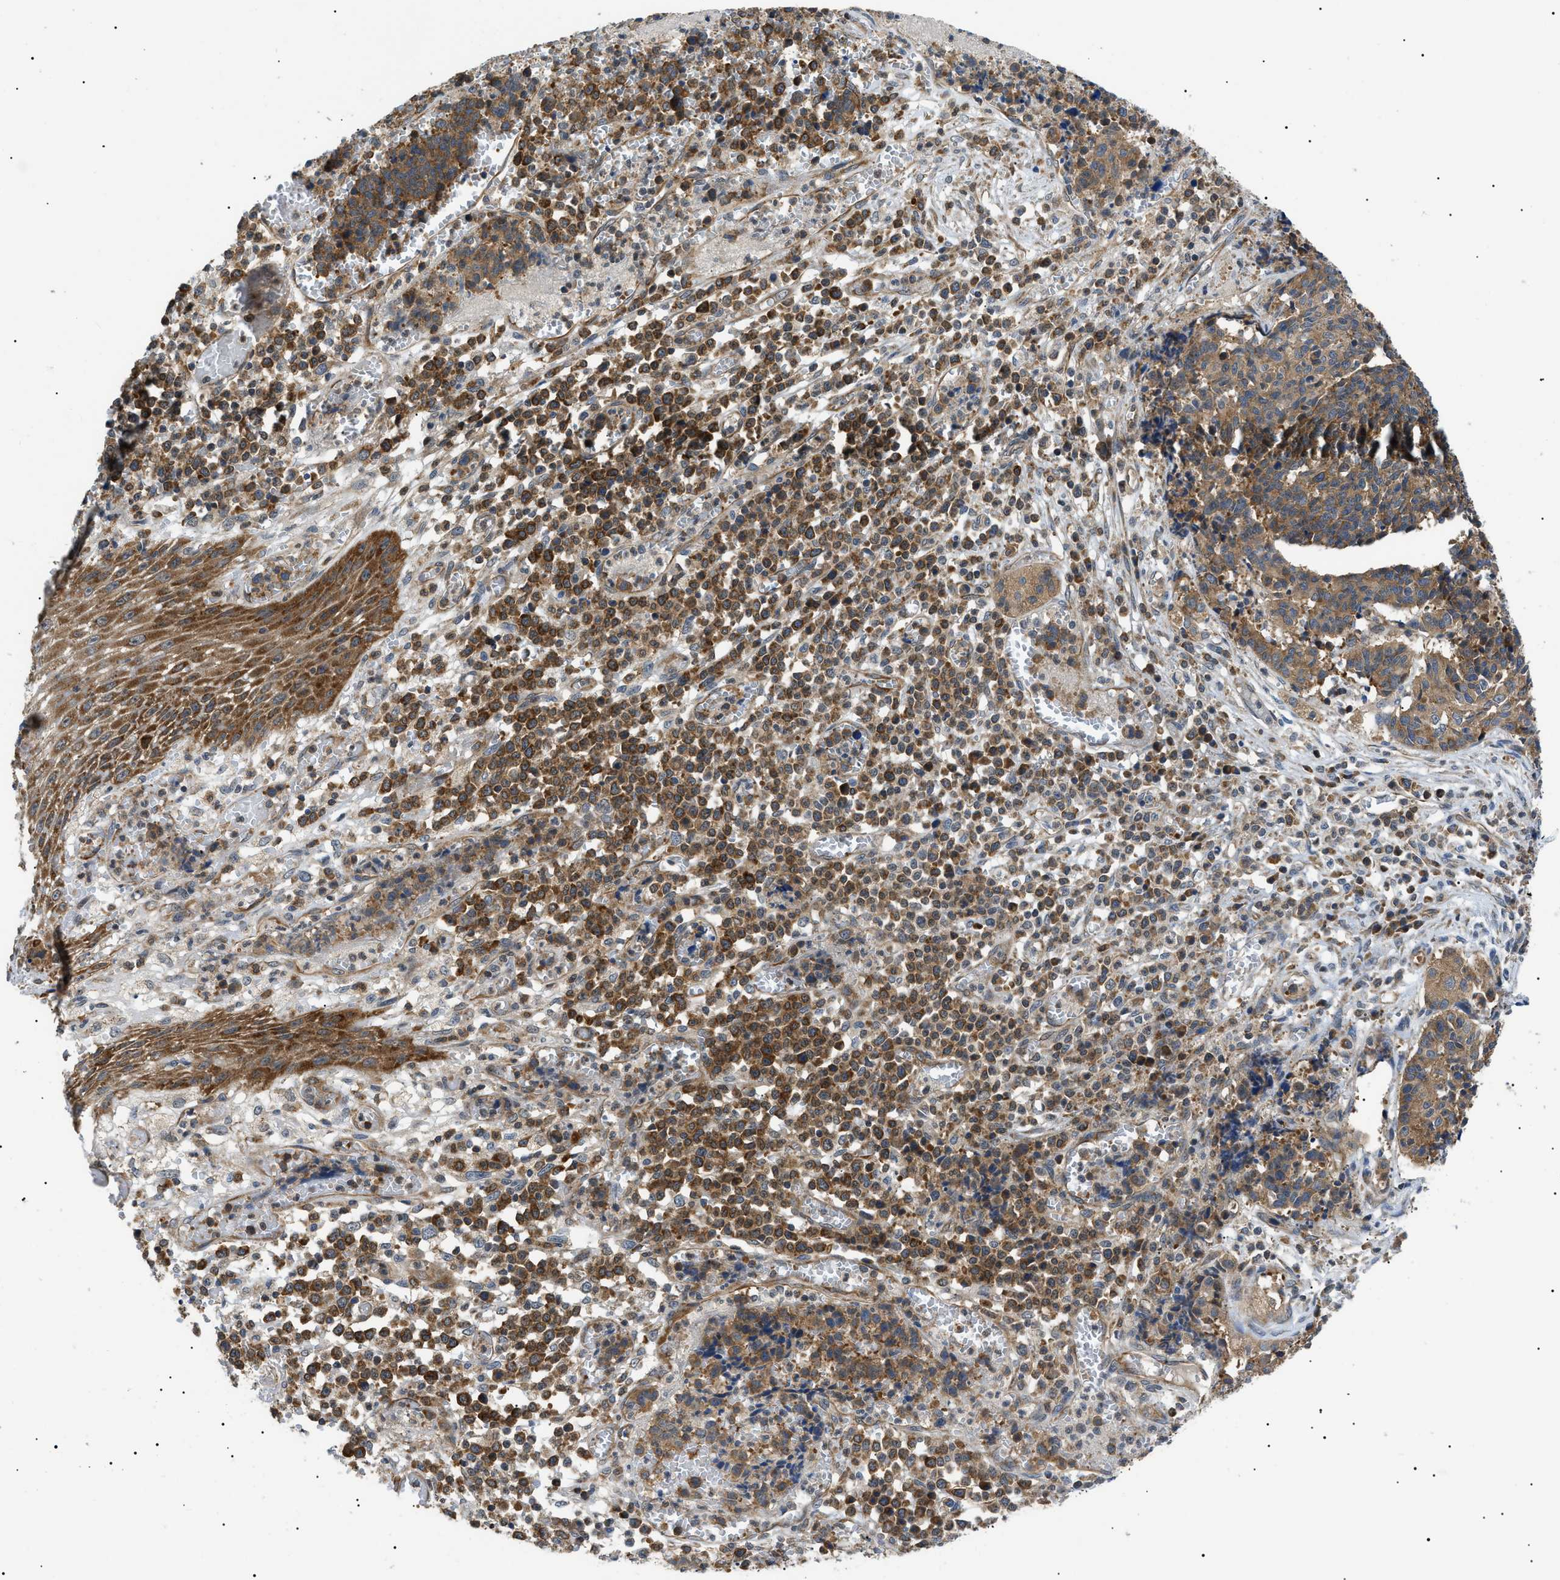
{"staining": {"intensity": "moderate", "quantity": ">75%", "location": "cytoplasmic/membranous"}, "tissue": "cervical cancer", "cell_type": "Tumor cells", "image_type": "cancer", "snomed": [{"axis": "morphology", "description": "Squamous cell carcinoma, NOS"}, {"axis": "topography", "description": "Cervix"}], "caption": "A histopathology image of human cervical cancer (squamous cell carcinoma) stained for a protein demonstrates moderate cytoplasmic/membranous brown staining in tumor cells.", "gene": "SRPK1", "patient": {"sex": "female", "age": 35}}